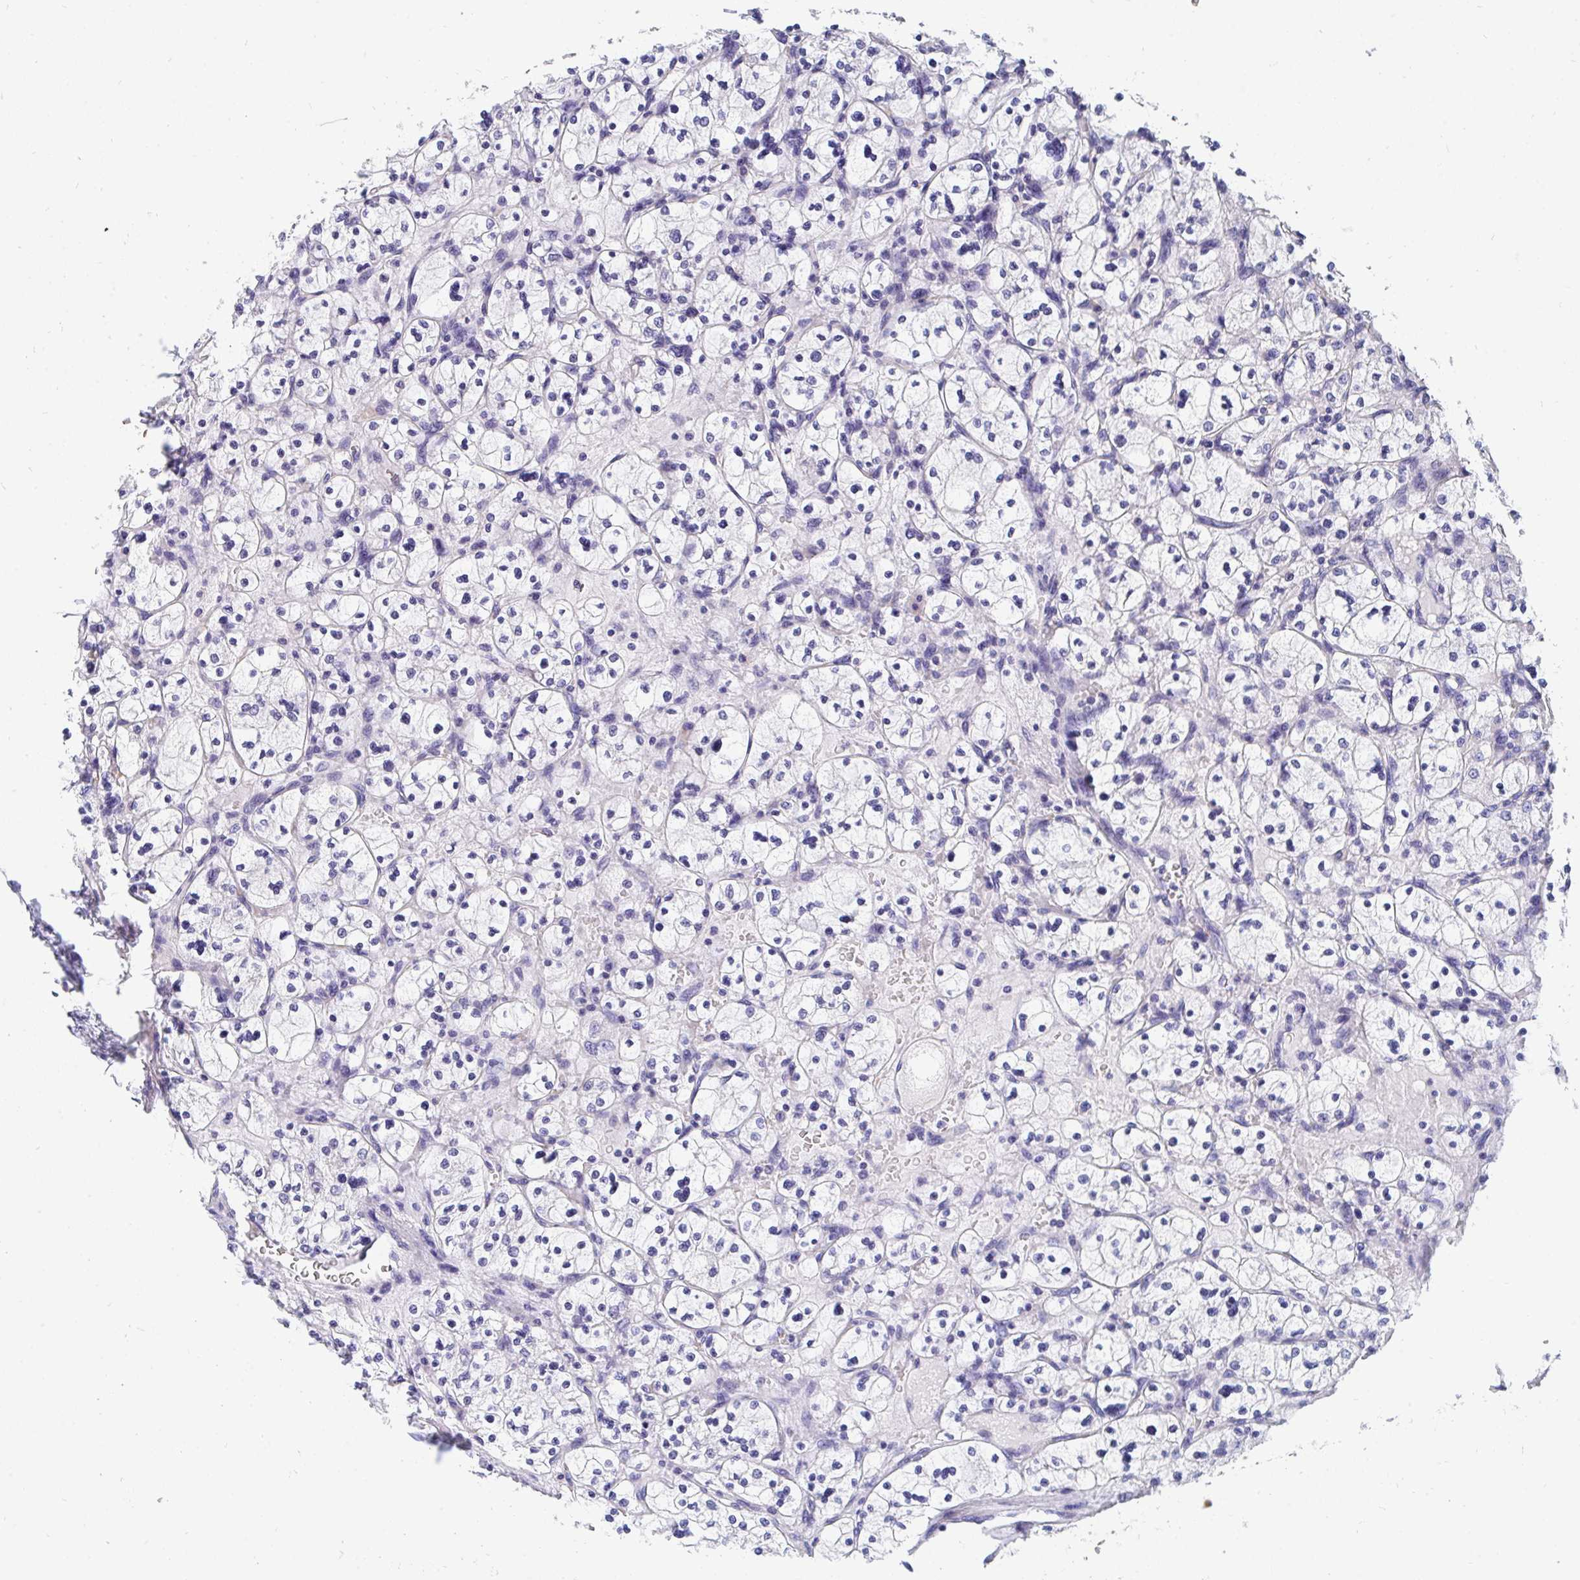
{"staining": {"intensity": "negative", "quantity": "none", "location": "none"}, "tissue": "renal cancer", "cell_type": "Tumor cells", "image_type": "cancer", "snomed": [{"axis": "morphology", "description": "Adenocarcinoma, NOS"}, {"axis": "topography", "description": "Kidney"}], "caption": "Micrograph shows no protein staining in tumor cells of renal cancer (adenocarcinoma) tissue.", "gene": "MROH2B", "patient": {"sex": "female", "age": 83}}